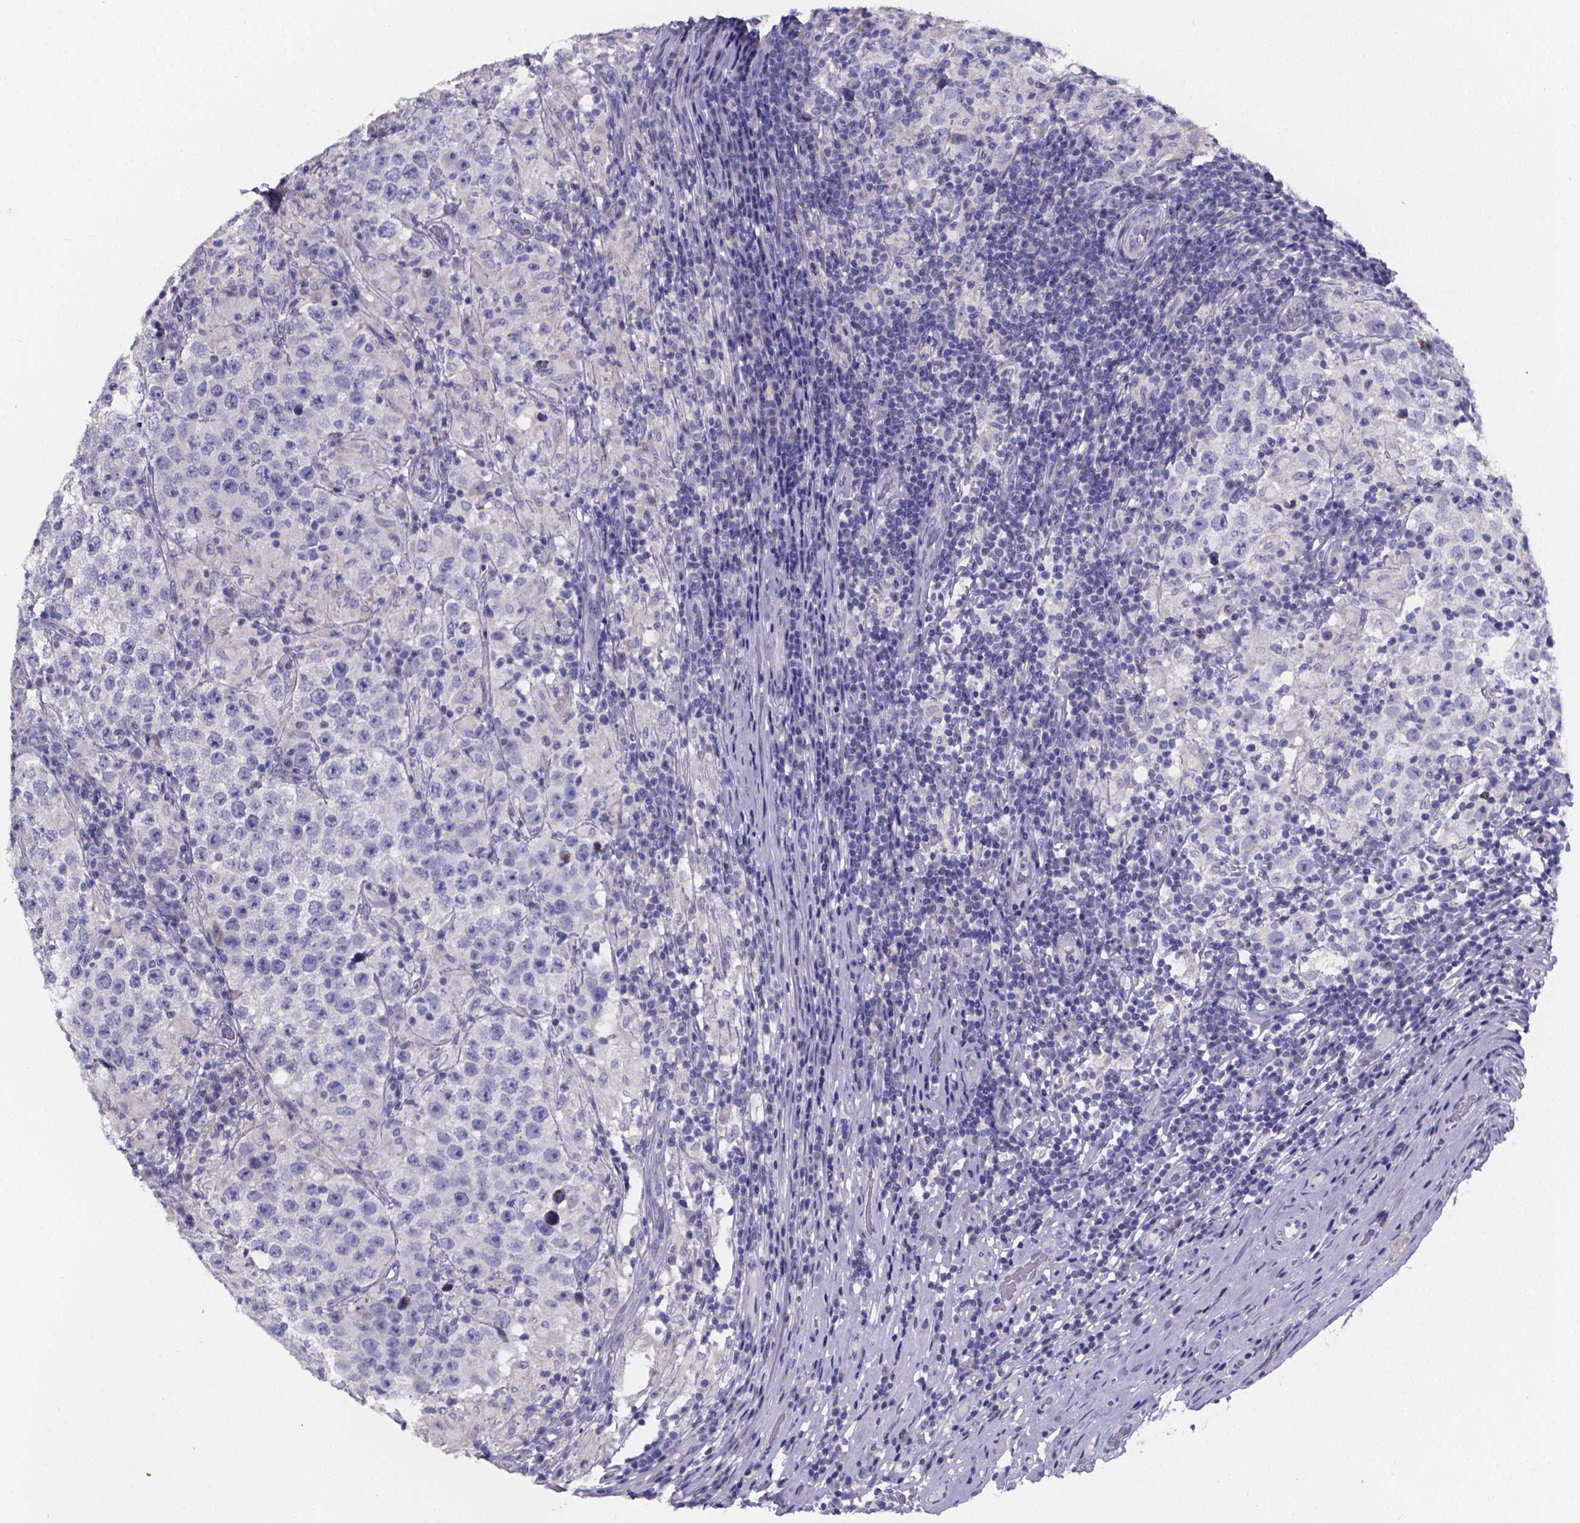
{"staining": {"intensity": "negative", "quantity": "none", "location": "none"}, "tissue": "testis cancer", "cell_type": "Tumor cells", "image_type": "cancer", "snomed": [{"axis": "morphology", "description": "Seminoma, NOS"}, {"axis": "morphology", "description": "Carcinoma, Embryonal, NOS"}, {"axis": "topography", "description": "Testis"}], "caption": "This is an immunohistochemistry histopathology image of human testis cancer. There is no staining in tumor cells.", "gene": "PAH", "patient": {"sex": "male", "age": 41}}